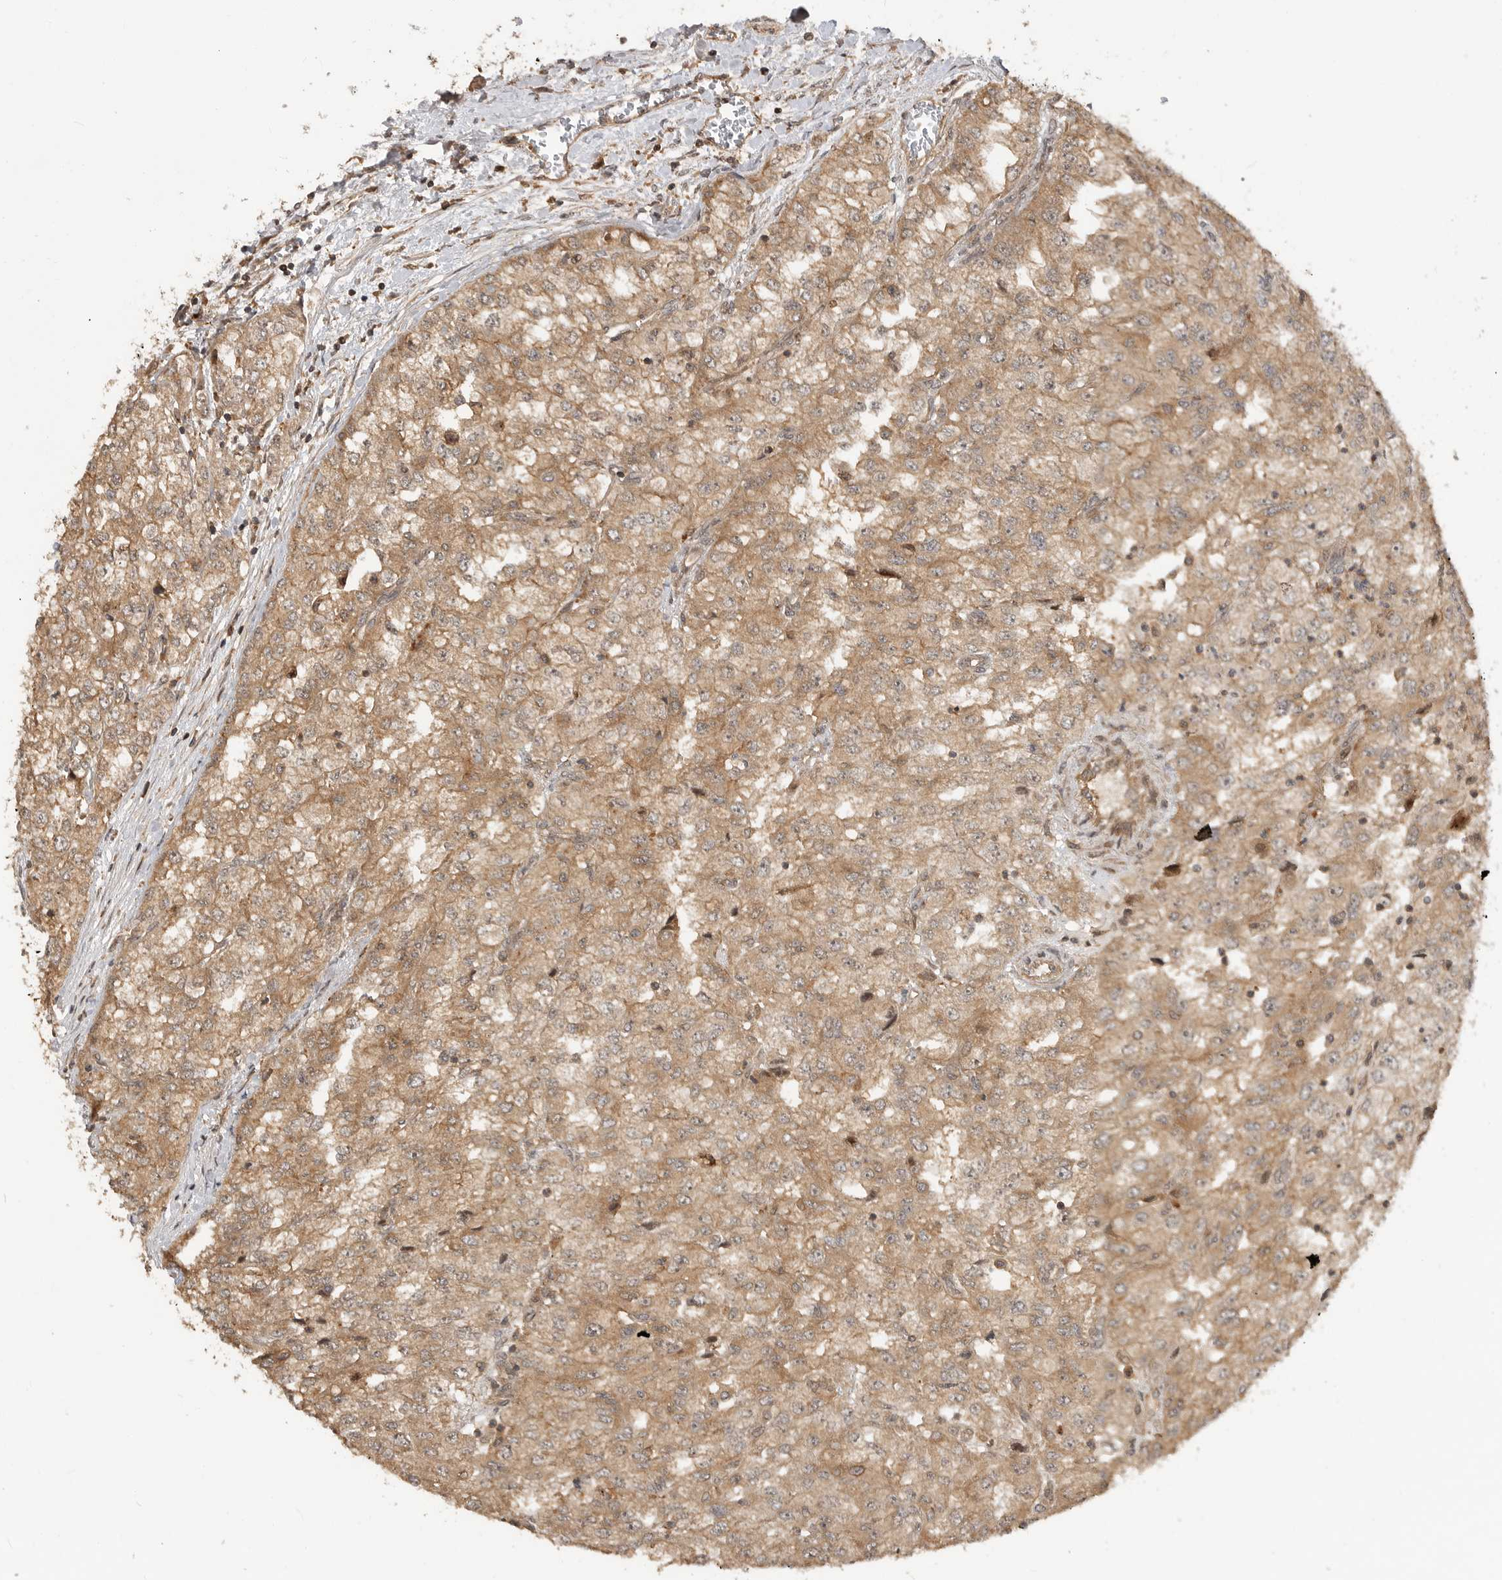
{"staining": {"intensity": "moderate", "quantity": ">75%", "location": "cytoplasmic/membranous"}, "tissue": "renal cancer", "cell_type": "Tumor cells", "image_type": "cancer", "snomed": [{"axis": "morphology", "description": "Adenocarcinoma, NOS"}, {"axis": "topography", "description": "Kidney"}], "caption": "Renal adenocarcinoma stained with a brown dye reveals moderate cytoplasmic/membranous positive positivity in approximately >75% of tumor cells.", "gene": "ADPRS", "patient": {"sex": "female", "age": 54}}